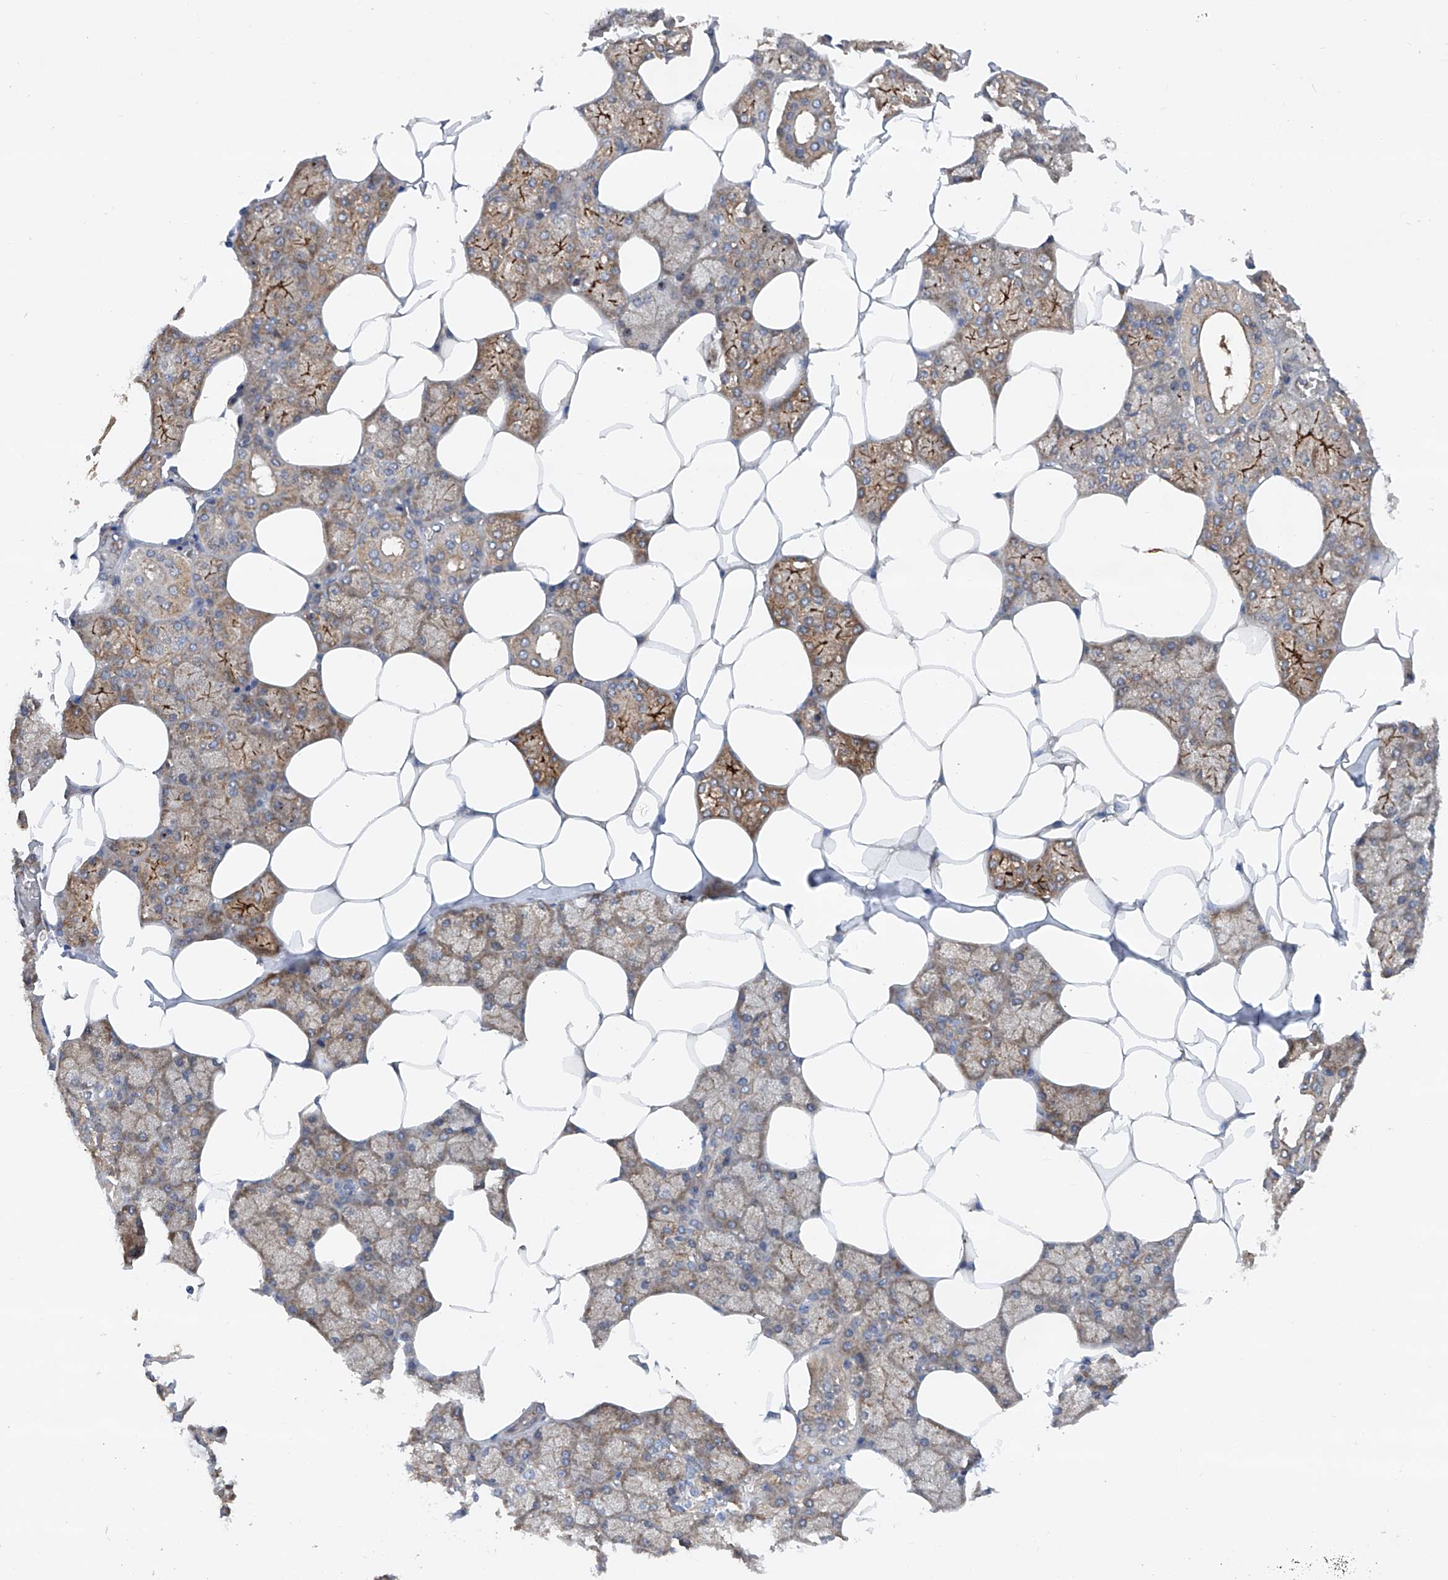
{"staining": {"intensity": "moderate", "quantity": ">75%", "location": "cytoplasmic/membranous"}, "tissue": "salivary gland", "cell_type": "Glandular cells", "image_type": "normal", "snomed": [{"axis": "morphology", "description": "Normal tissue, NOS"}, {"axis": "topography", "description": "Salivary gland"}], "caption": "A brown stain highlights moderate cytoplasmic/membranous expression of a protein in glandular cells of normal human salivary gland.", "gene": "SMAP1", "patient": {"sex": "male", "age": 62}}